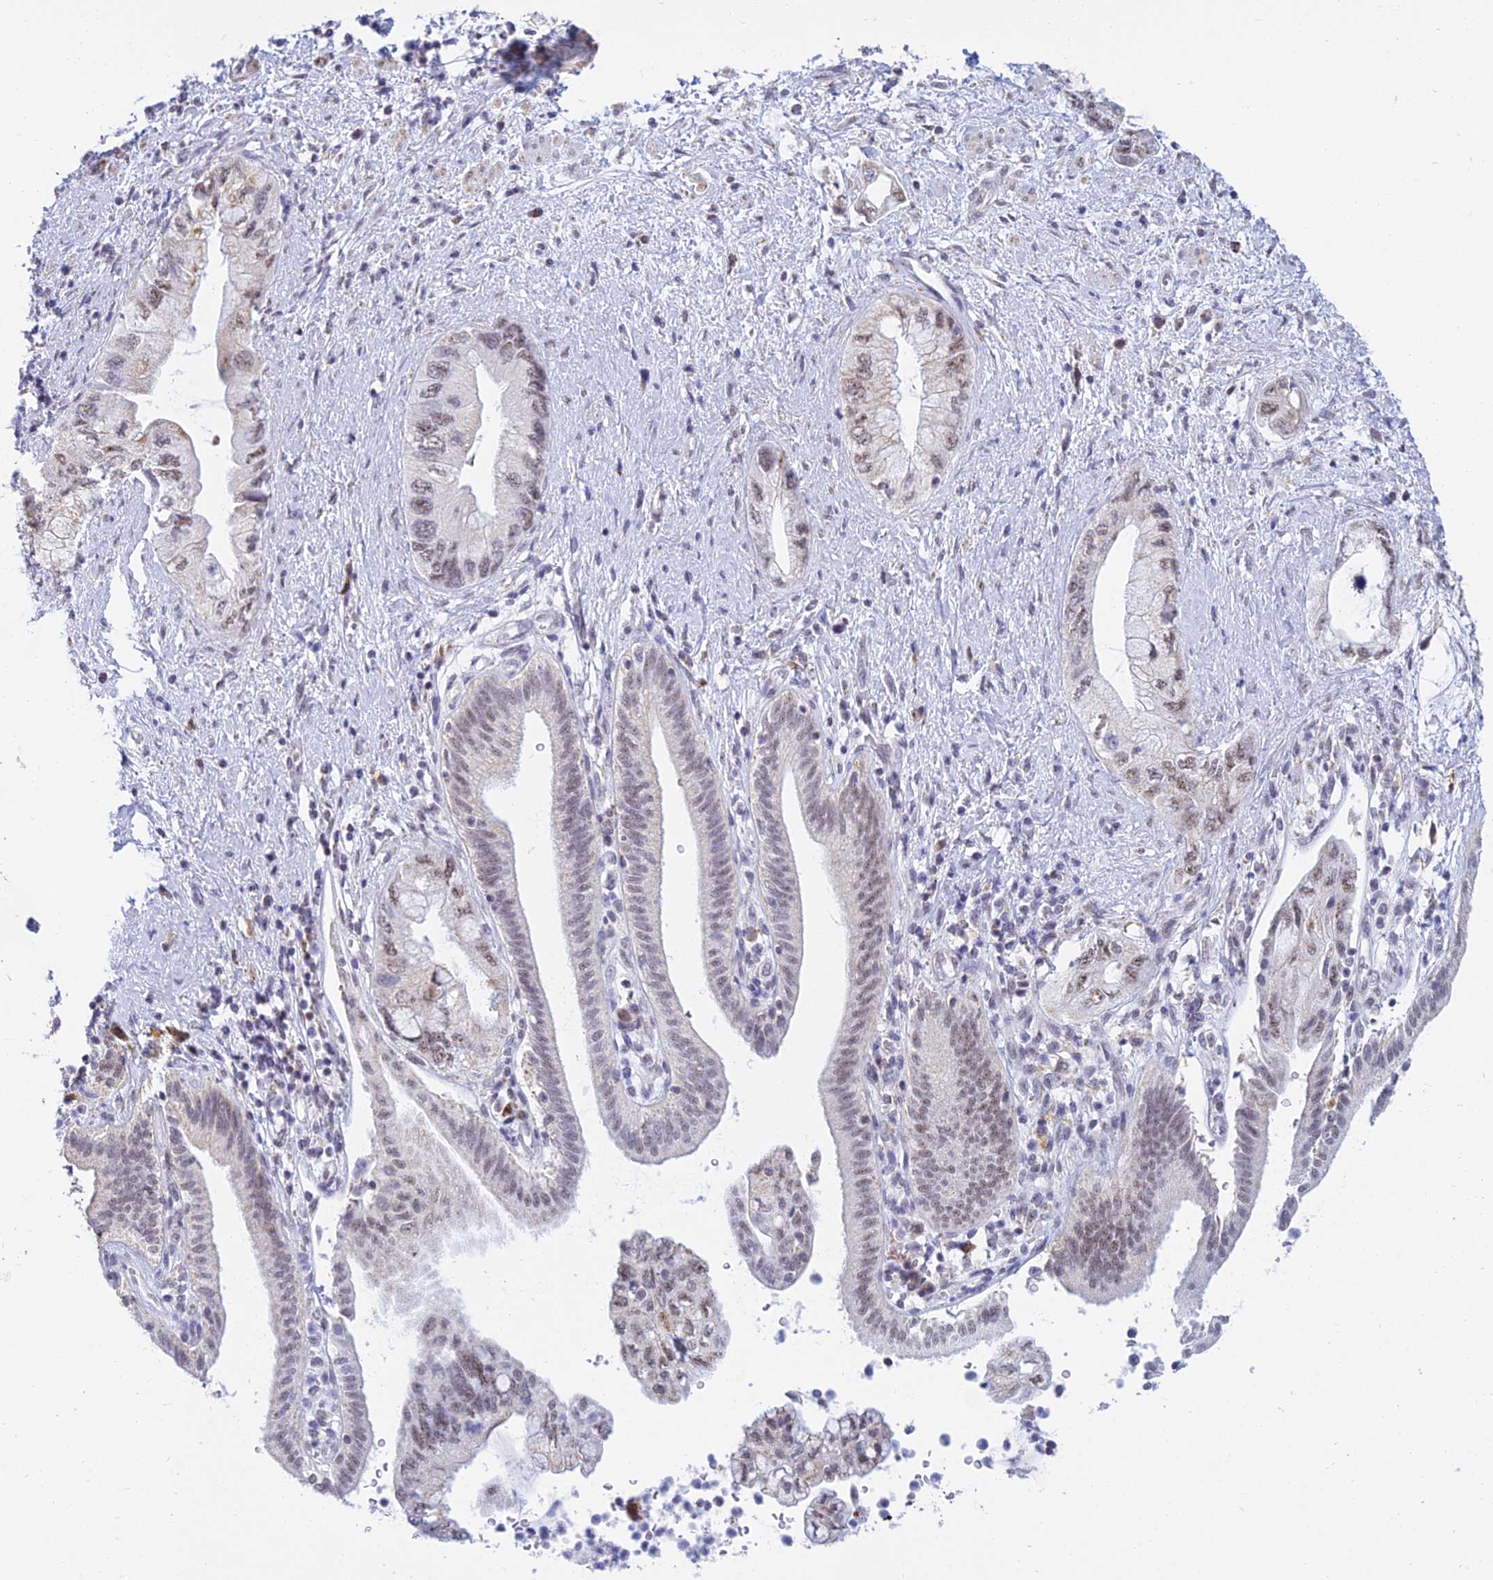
{"staining": {"intensity": "weak", "quantity": ">75%", "location": "nuclear"}, "tissue": "pancreatic cancer", "cell_type": "Tumor cells", "image_type": "cancer", "snomed": [{"axis": "morphology", "description": "Adenocarcinoma, NOS"}, {"axis": "topography", "description": "Pancreas"}], "caption": "IHC histopathology image of neoplastic tissue: human pancreatic adenocarcinoma stained using immunohistochemistry reveals low levels of weak protein expression localized specifically in the nuclear of tumor cells, appearing as a nuclear brown color.", "gene": "KLF14", "patient": {"sex": "female", "age": 73}}